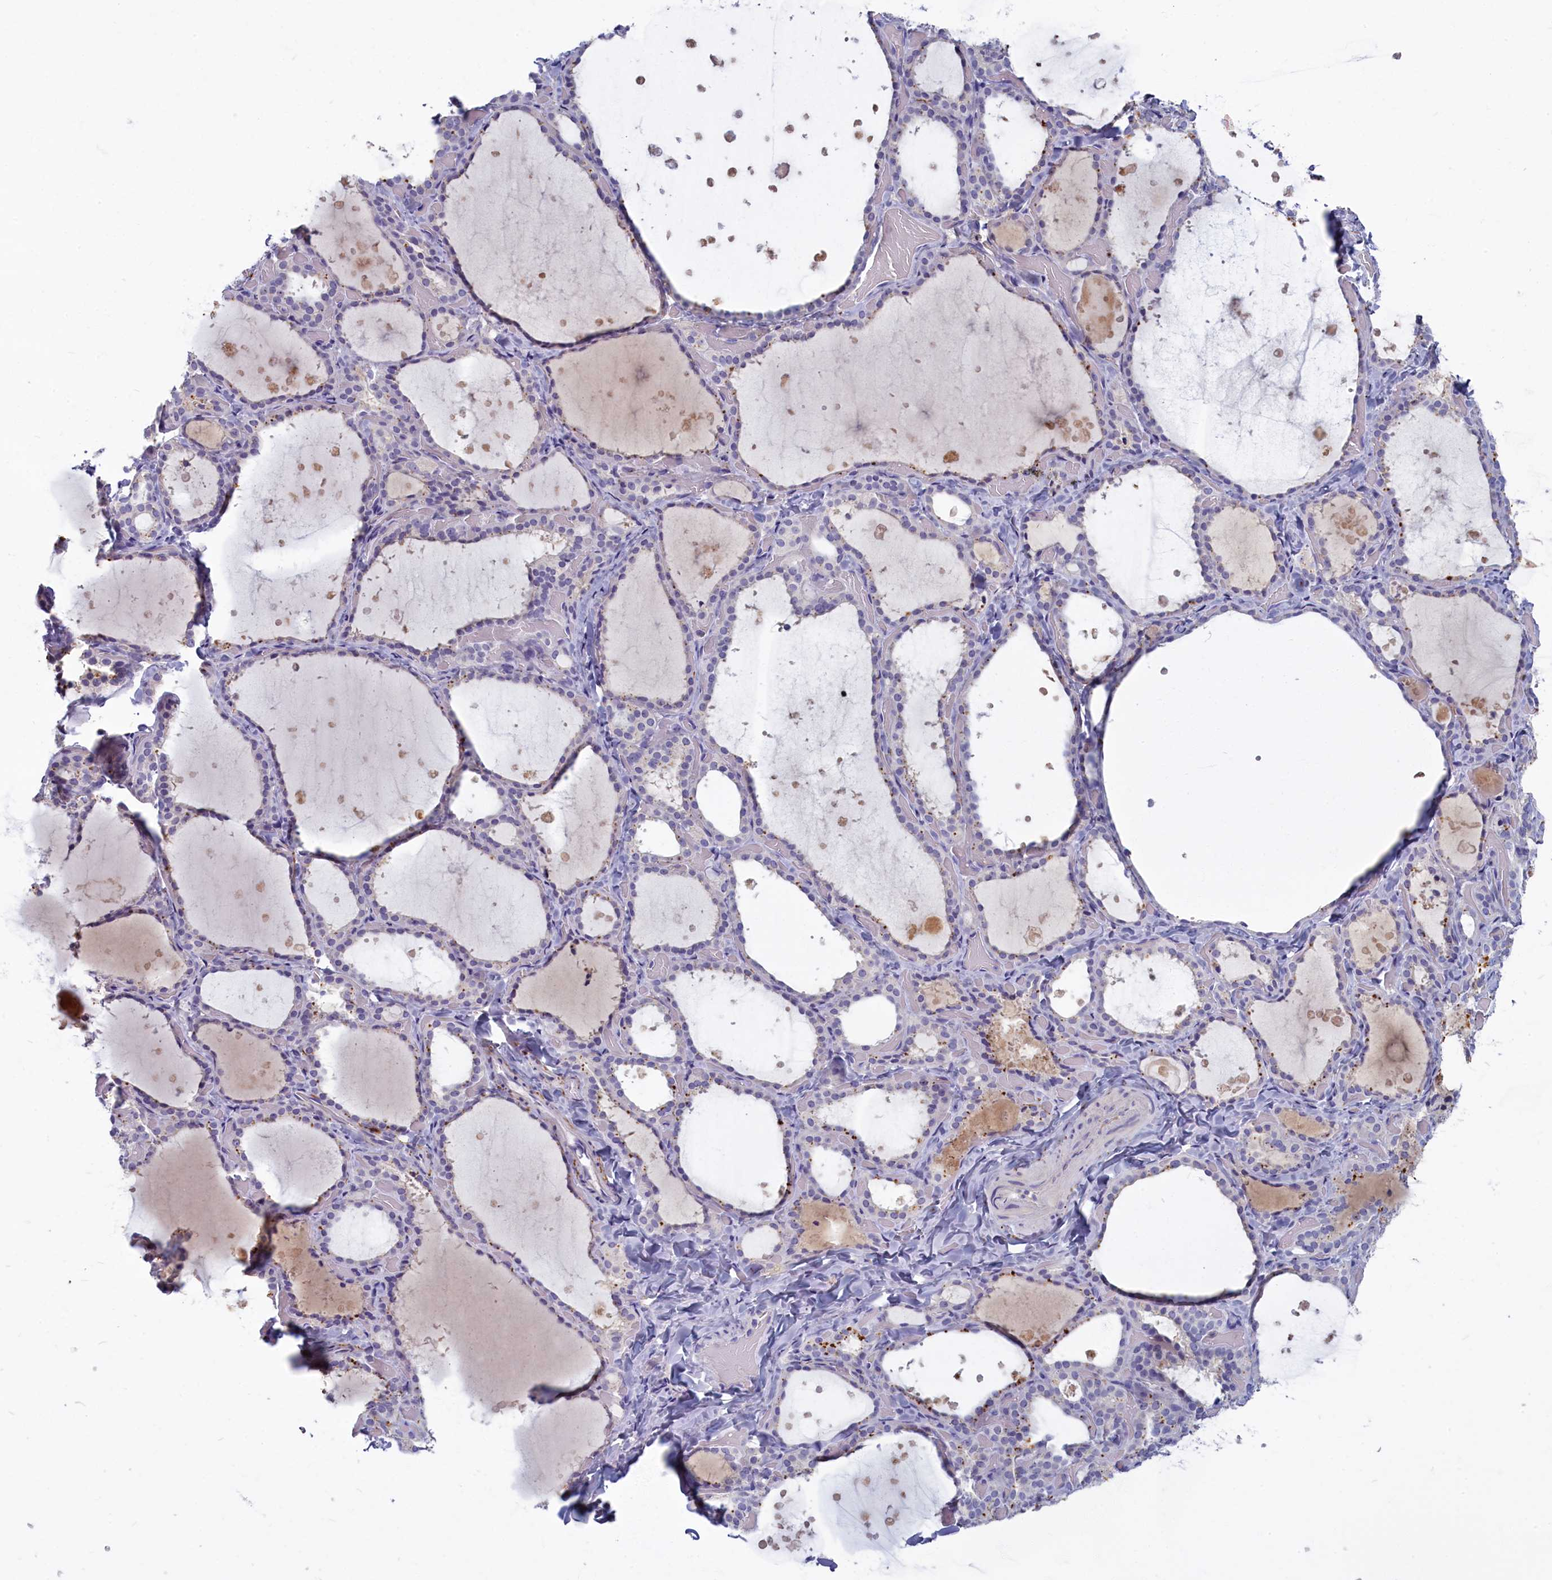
{"staining": {"intensity": "weak", "quantity": "<25%", "location": "cytoplasmic/membranous"}, "tissue": "thyroid gland", "cell_type": "Glandular cells", "image_type": "normal", "snomed": [{"axis": "morphology", "description": "Normal tissue, NOS"}, {"axis": "topography", "description": "Thyroid gland"}], "caption": "Immunohistochemistry (IHC) micrograph of unremarkable thyroid gland: thyroid gland stained with DAB (3,3'-diaminobenzidine) shows no significant protein staining in glandular cells.", "gene": "SV2C", "patient": {"sex": "female", "age": 44}}